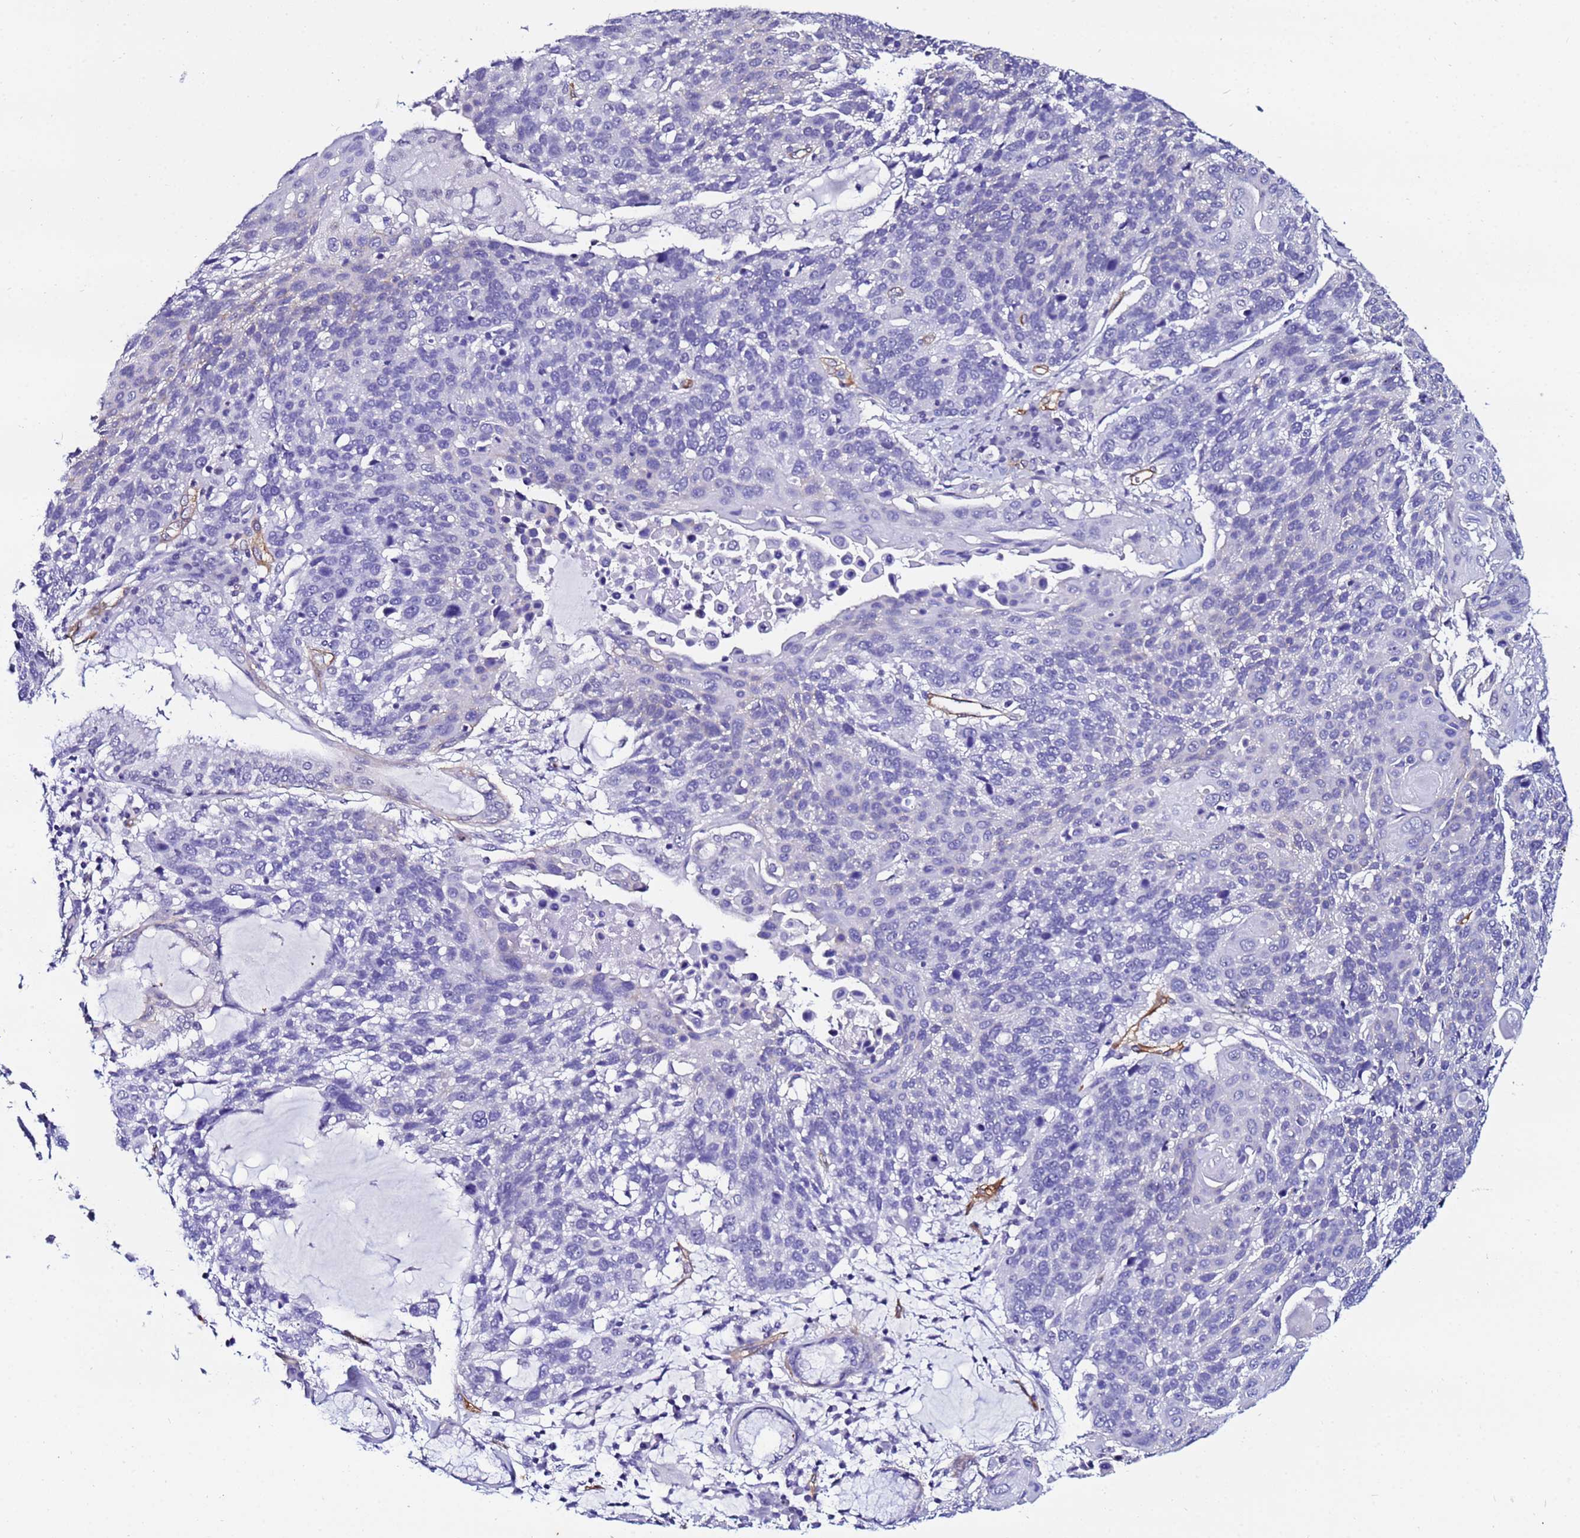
{"staining": {"intensity": "negative", "quantity": "none", "location": "none"}, "tissue": "lung cancer", "cell_type": "Tumor cells", "image_type": "cancer", "snomed": [{"axis": "morphology", "description": "Squamous cell carcinoma, NOS"}, {"axis": "topography", "description": "Lung"}], "caption": "Tumor cells are negative for protein expression in human squamous cell carcinoma (lung).", "gene": "DEFB104A", "patient": {"sex": "male", "age": 66}}